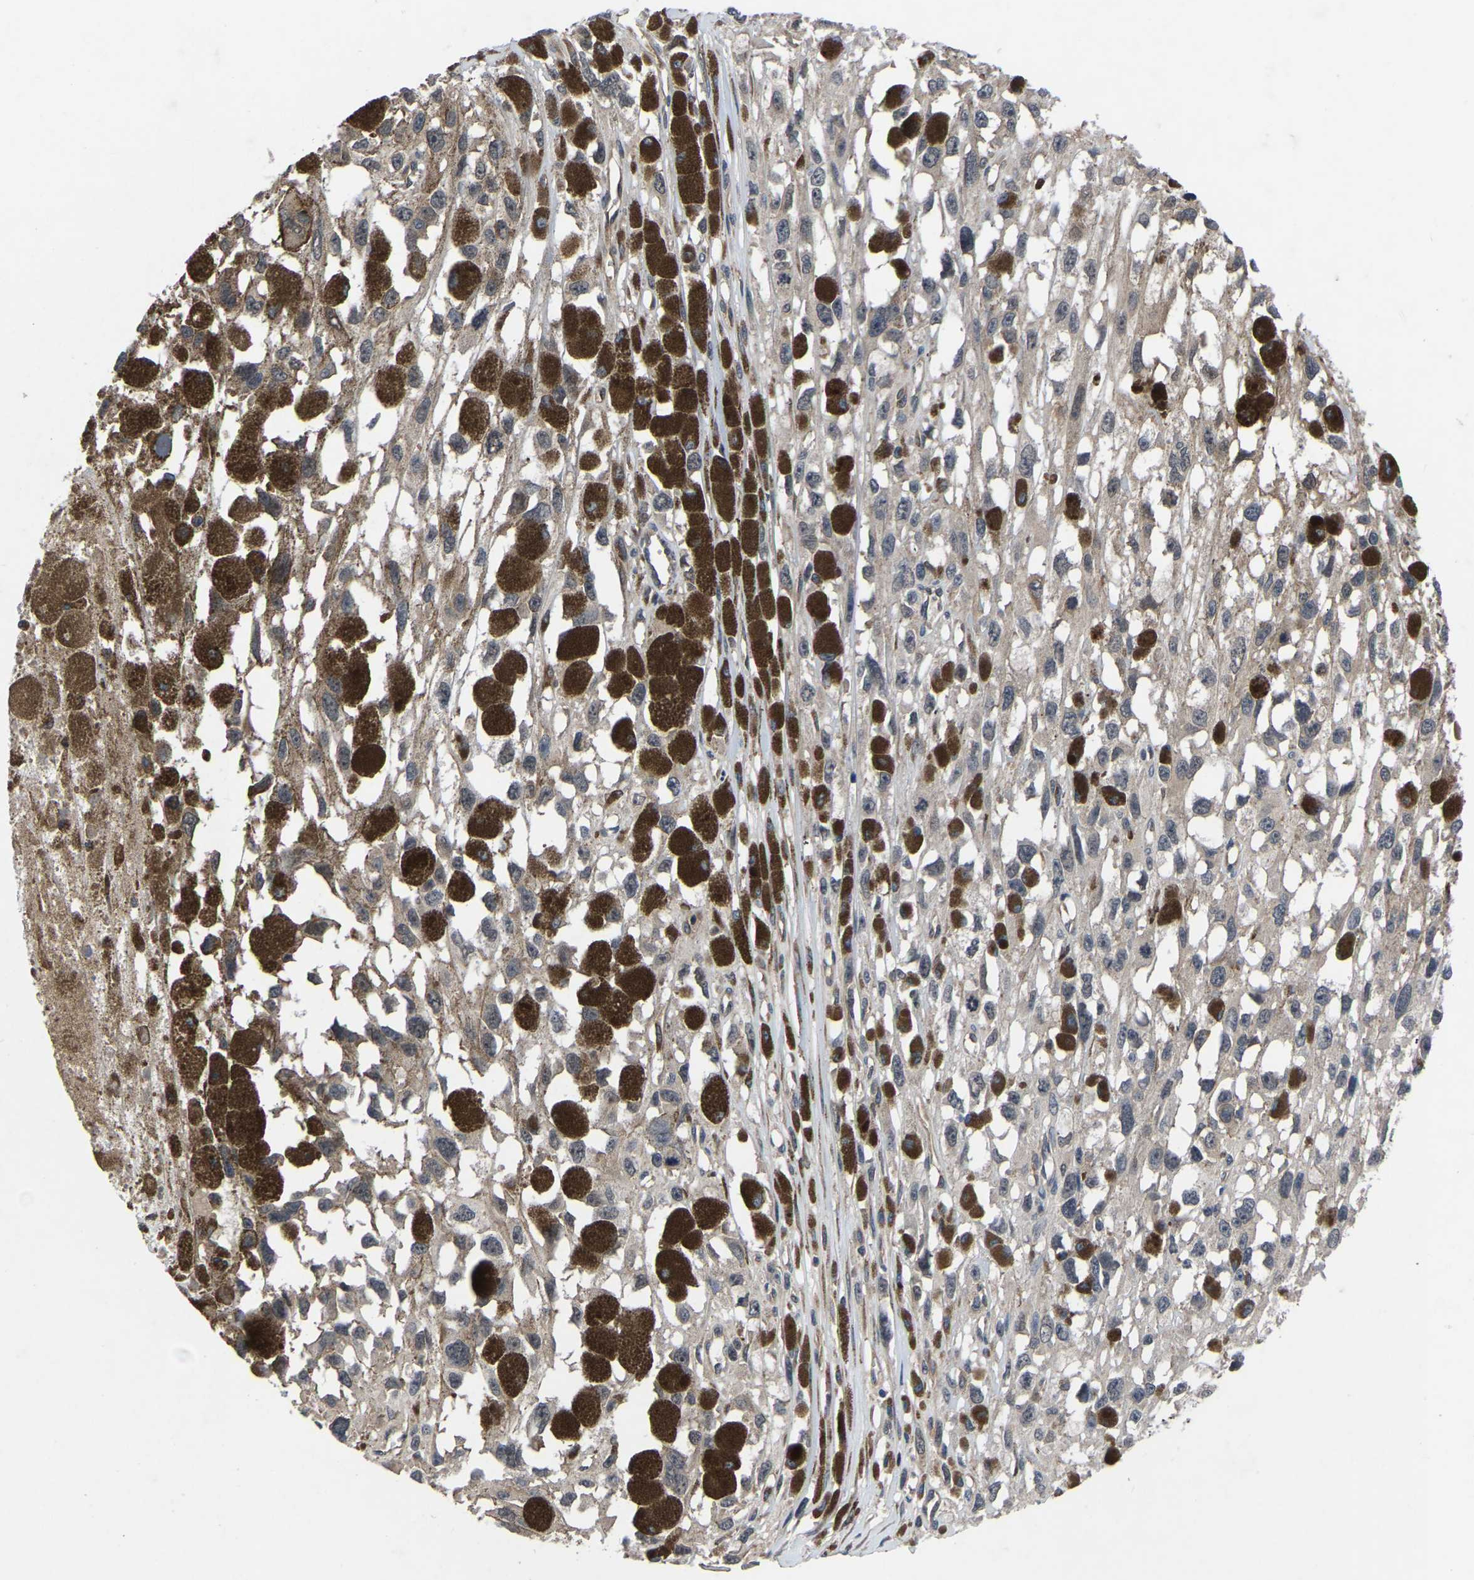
{"staining": {"intensity": "weak", "quantity": "<25%", "location": "cytoplasmic/membranous"}, "tissue": "melanoma", "cell_type": "Tumor cells", "image_type": "cancer", "snomed": [{"axis": "morphology", "description": "Malignant melanoma, Metastatic site"}, {"axis": "topography", "description": "Lymph node"}], "caption": "DAB (3,3'-diaminobenzidine) immunohistochemical staining of malignant melanoma (metastatic site) displays no significant expression in tumor cells.", "gene": "FGD5", "patient": {"sex": "male", "age": 59}}